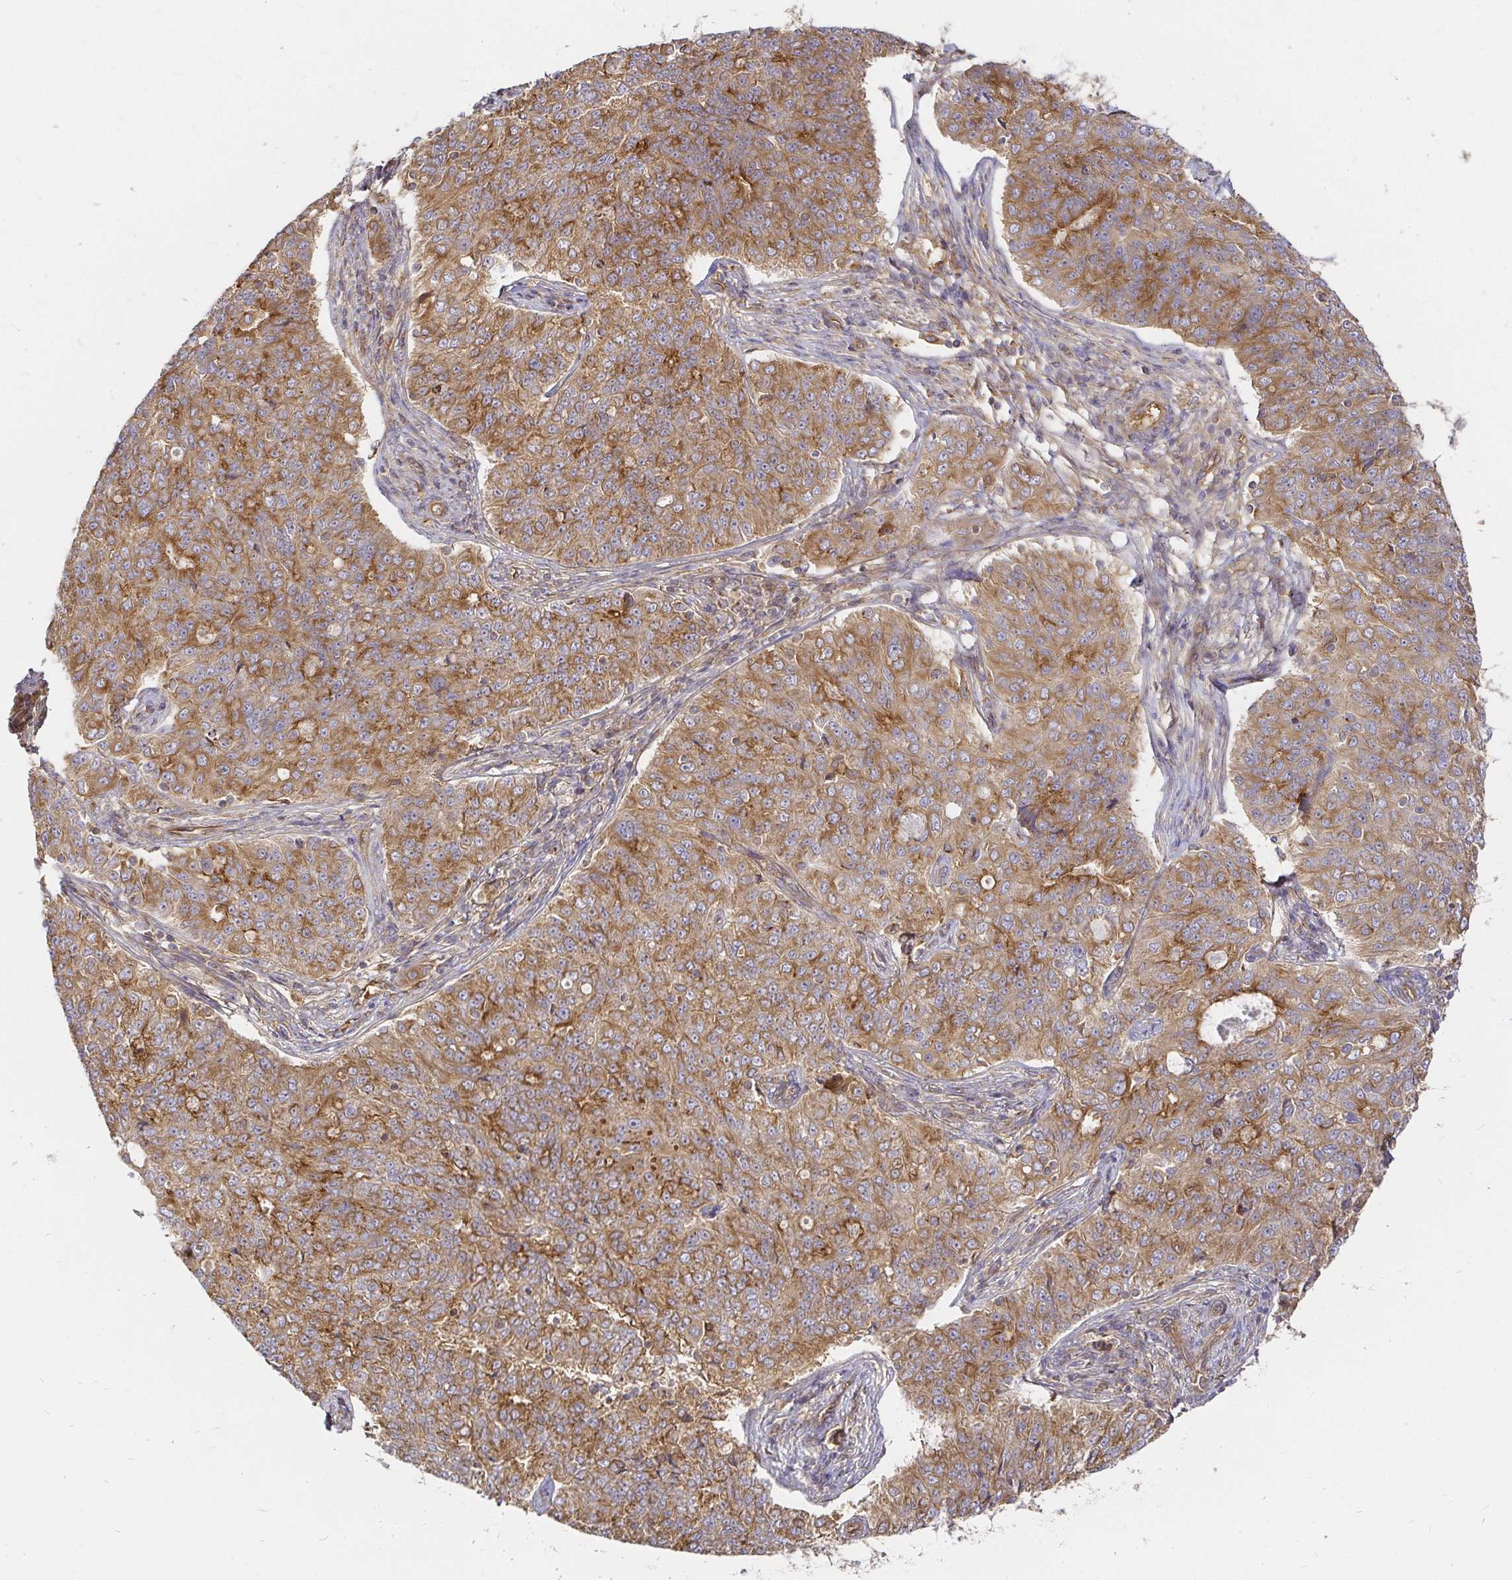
{"staining": {"intensity": "moderate", "quantity": ">75%", "location": "cytoplasmic/membranous"}, "tissue": "endometrial cancer", "cell_type": "Tumor cells", "image_type": "cancer", "snomed": [{"axis": "morphology", "description": "Adenocarcinoma, NOS"}, {"axis": "topography", "description": "Endometrium"}], "caption": "Protein analysis of endometrial adenocarcinoma tissue reveals moderate cytoplasmic/membranous expression in about >75% of tumor cells.", "gene": "KIF5B", "patient": {"sex": "female", "age": 43}}